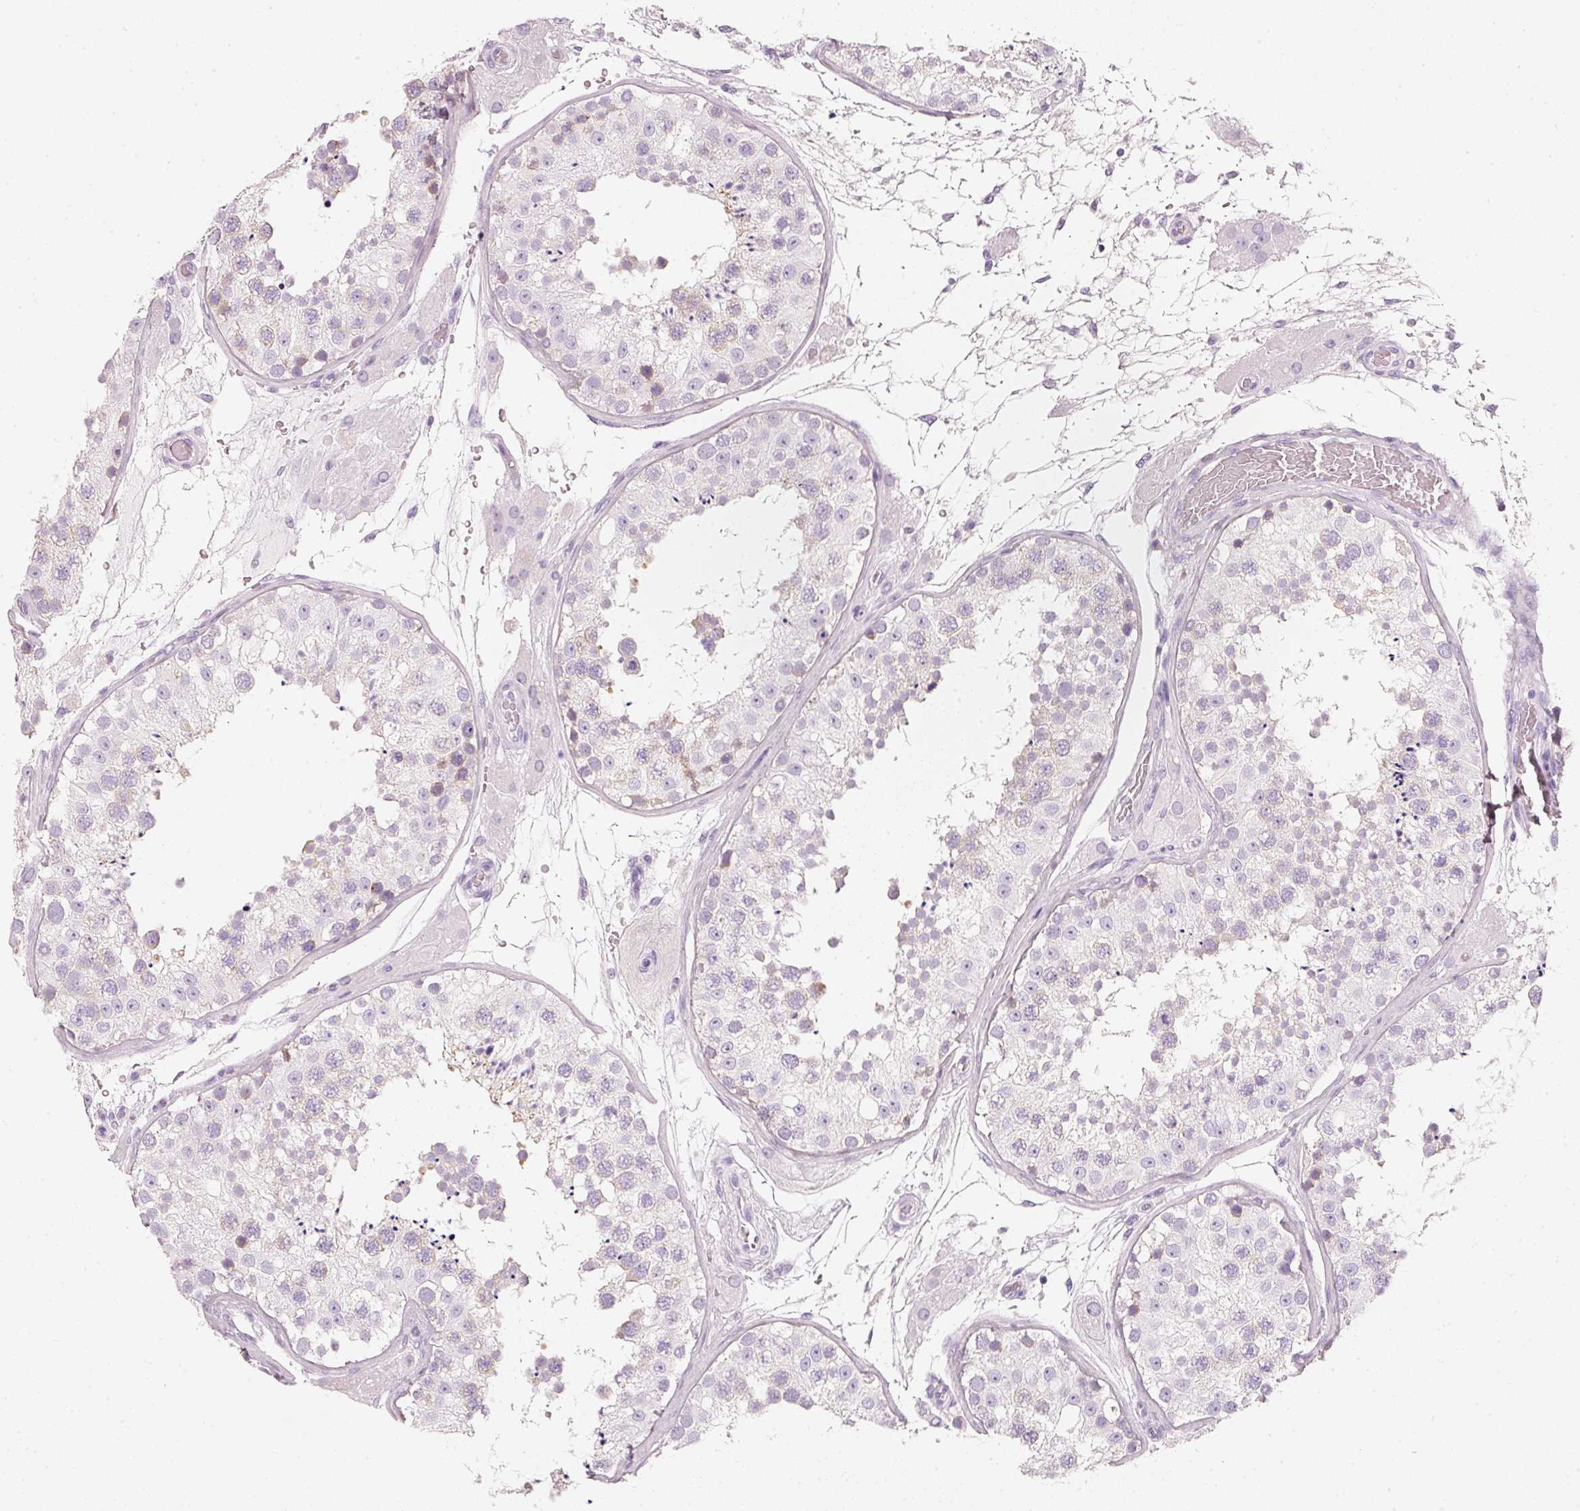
{"staining": {"intensity": "weak", "quantity": "25%-75%", "location": "cytoplasmic/membranous"}, "tissue": "testis", "cell_type": "Cells in seminiferous ducts", "image_type": "normal", "snomed": [{"axis": "morphology", "description": "Normal tissue, NOS"}, {"axis": "topography", "description": "Testis"}], "caption": "High-magnification brightfield microscopy of normal testis stained with DAB (3,3'-diaminobenzidine) (brown) and counterstained with hematoxylin (blue). cells in seminiferous ducts exhibit weak cytoplasmic/membranous staining is present in about25%-75% of cells.", "gene": "PDXDC1", "patient": {"sex": "male", "age": 26}}